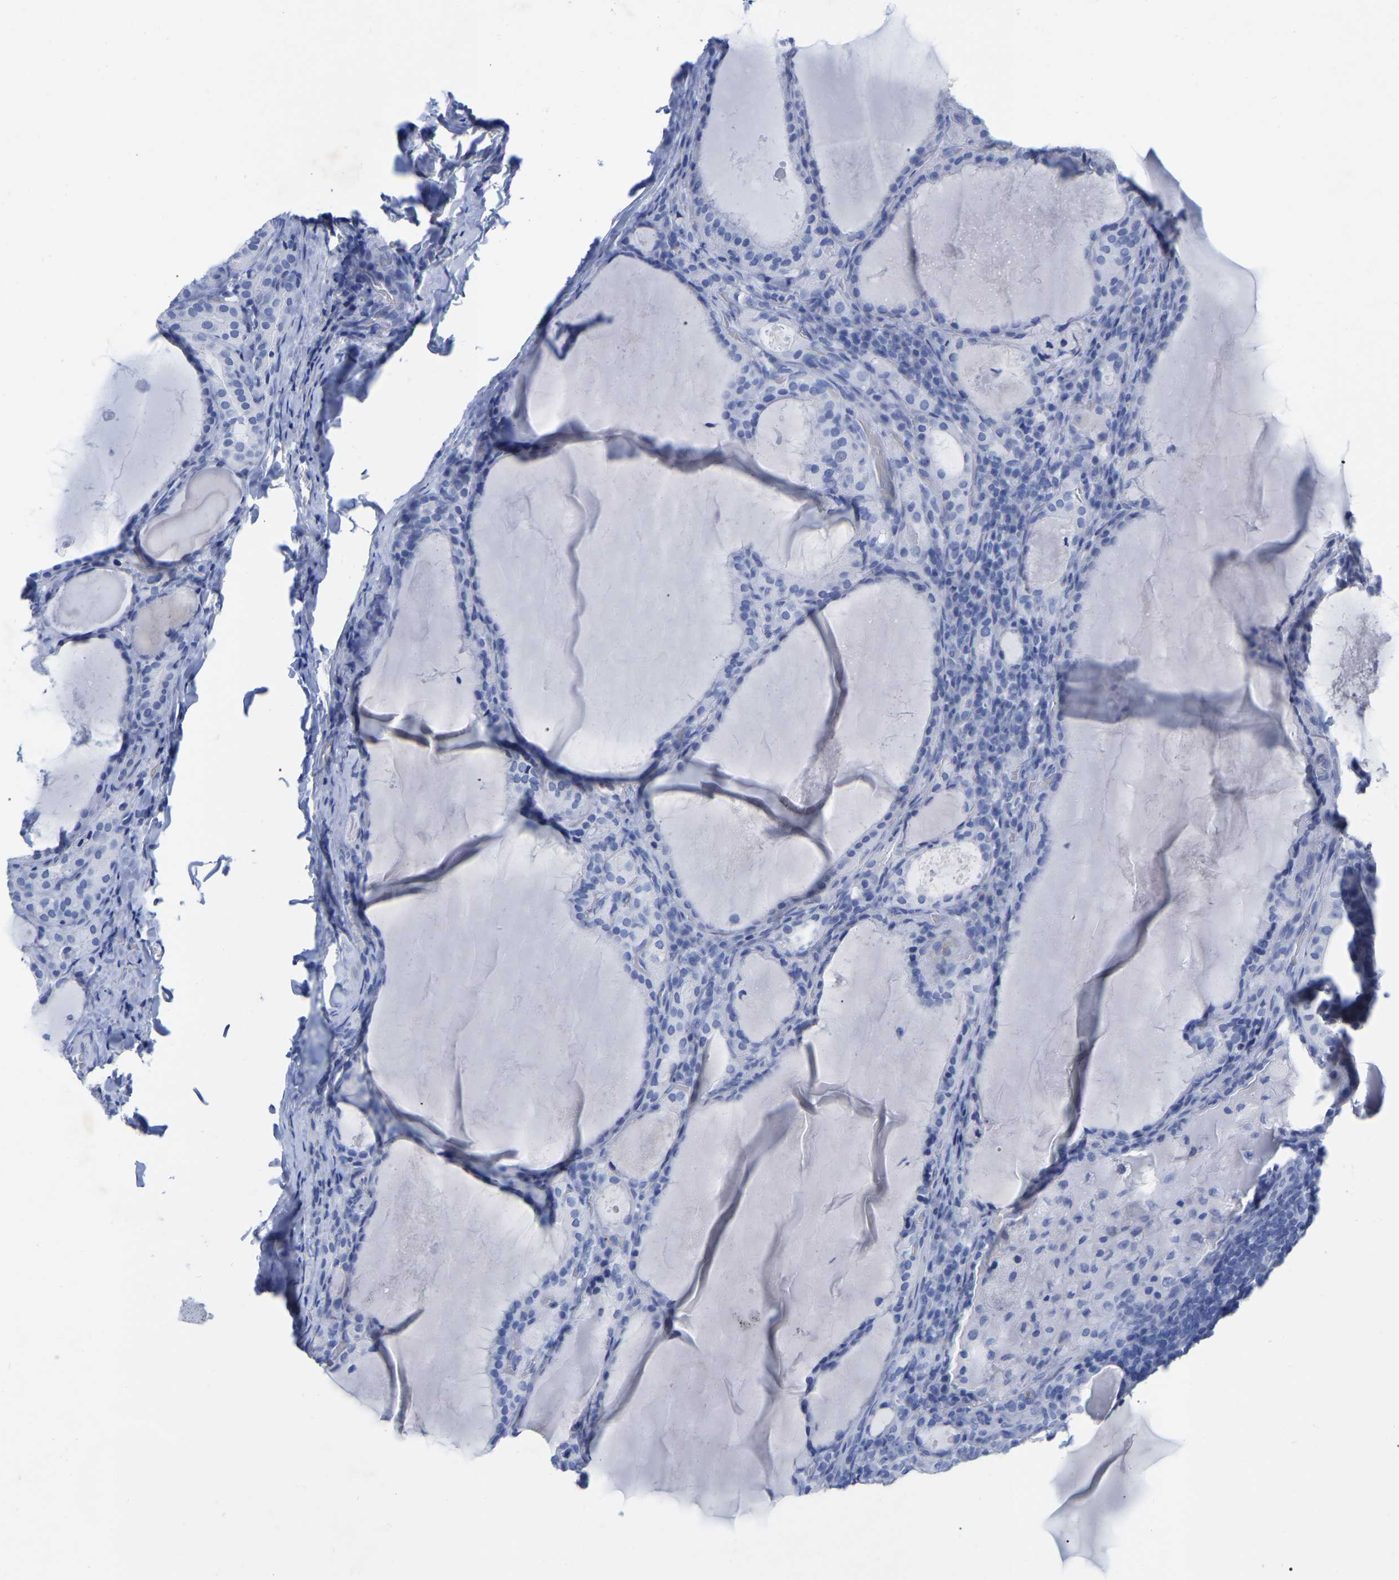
{"staining": {"intensity": "negative", "quantity": "none", "location": "none"}, "tissue": "thyroid cancer", "cell_type": "Tumor cells", "image_type": "cancer", "snomed": [{"axis": "morphology", "description": "Papillary adenocarcinoma, NOS"}, {"axis": "topography", "description": "Thyroid gland"}], "caption": "This is a image of immunohistochemistry staining of papillary adenocarcinoma (thyroid), which shows no staining in tumor cells.", "gene": "HAPLN1", "patient": {"sex": "female", "age": 42}}